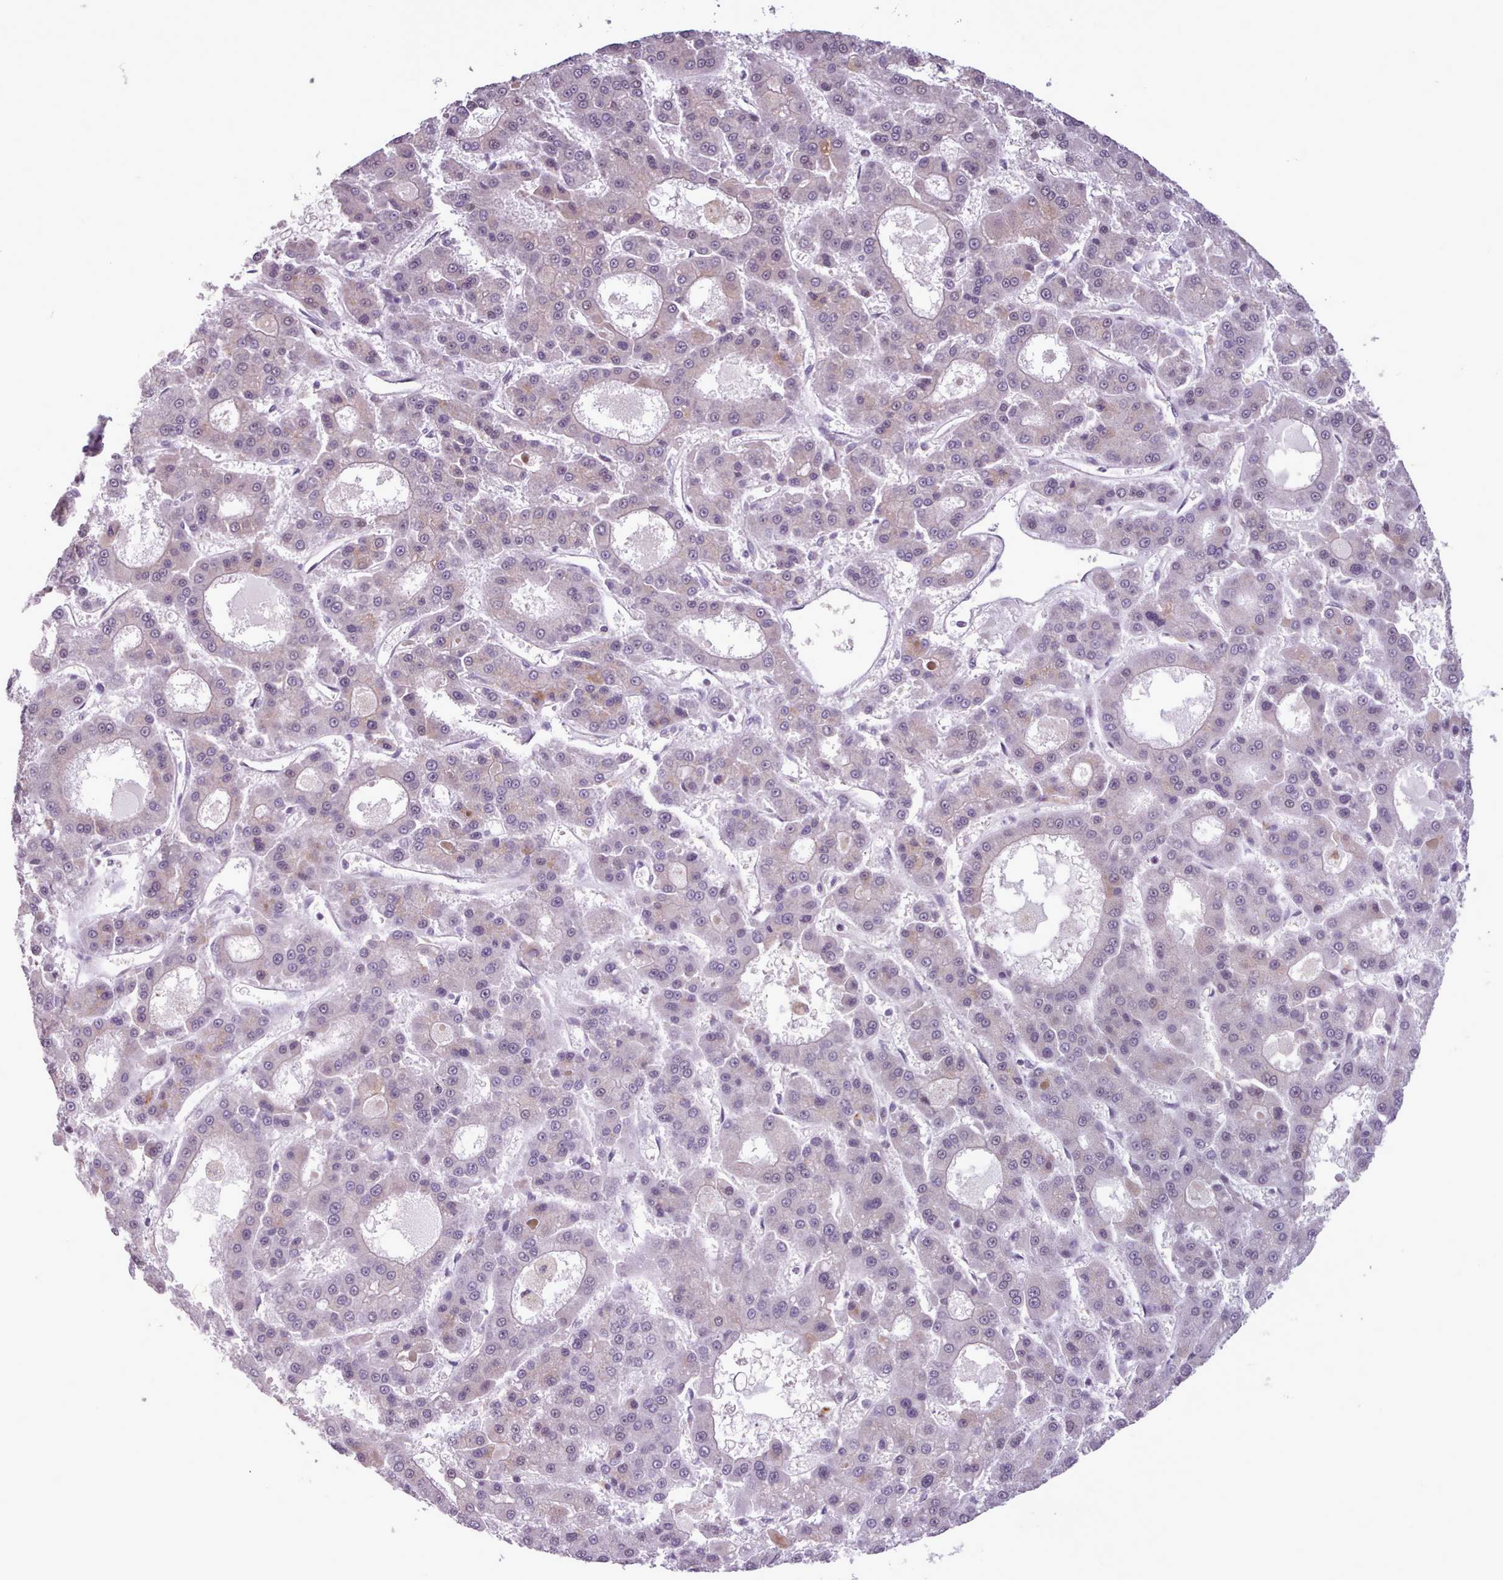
{"staining": {"intensity": "weak", "quantity": "<25%", "location": "cytoplasmic/membranous"}, "tissue": "liver cancer", "cell_type": "Tumor cells", "image_type": "cancer", "snomed": [{"axis": "morphology", "description": "Carcinoma, Hepatocellular, NOS"}, {"axis": "topography", "description": "Liver"}], "caption": "Tumor cells show no significant protein positivity in hepatocellular carcinoma (liver).", "gene": "SLURP1", "patient": {"sex": "male", "age": 70}}